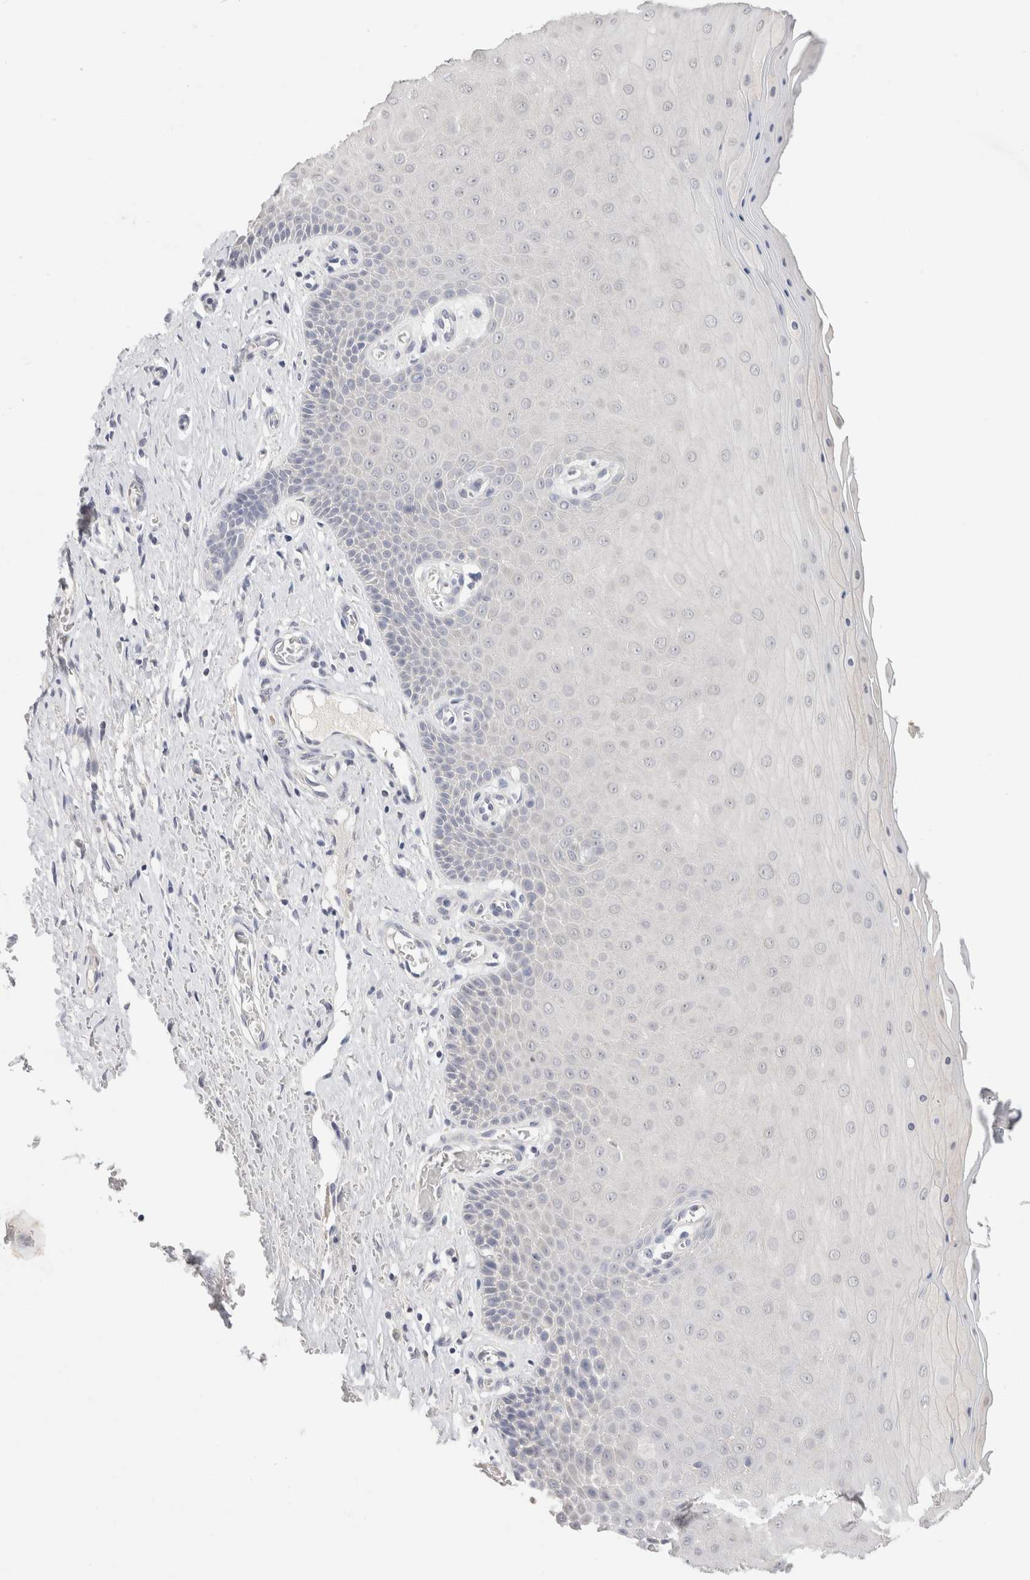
{"staining": {"intensity": "negative", "quantity": "none", "location": "none"}, "tissue": "cervix", "cell_type": "Glandular cells", "image_type": "normal", "snomed": [{"axis": "morphology", "description": "Normal tissue, NOS"}, {"axis": "topography", "description": "Cervix"}], "caption": "Histopathology image shows no protein positivity in glandular cells of benign cervix.", "gene": "MPP2", "patient": {"sex": "female", "age": 55}}